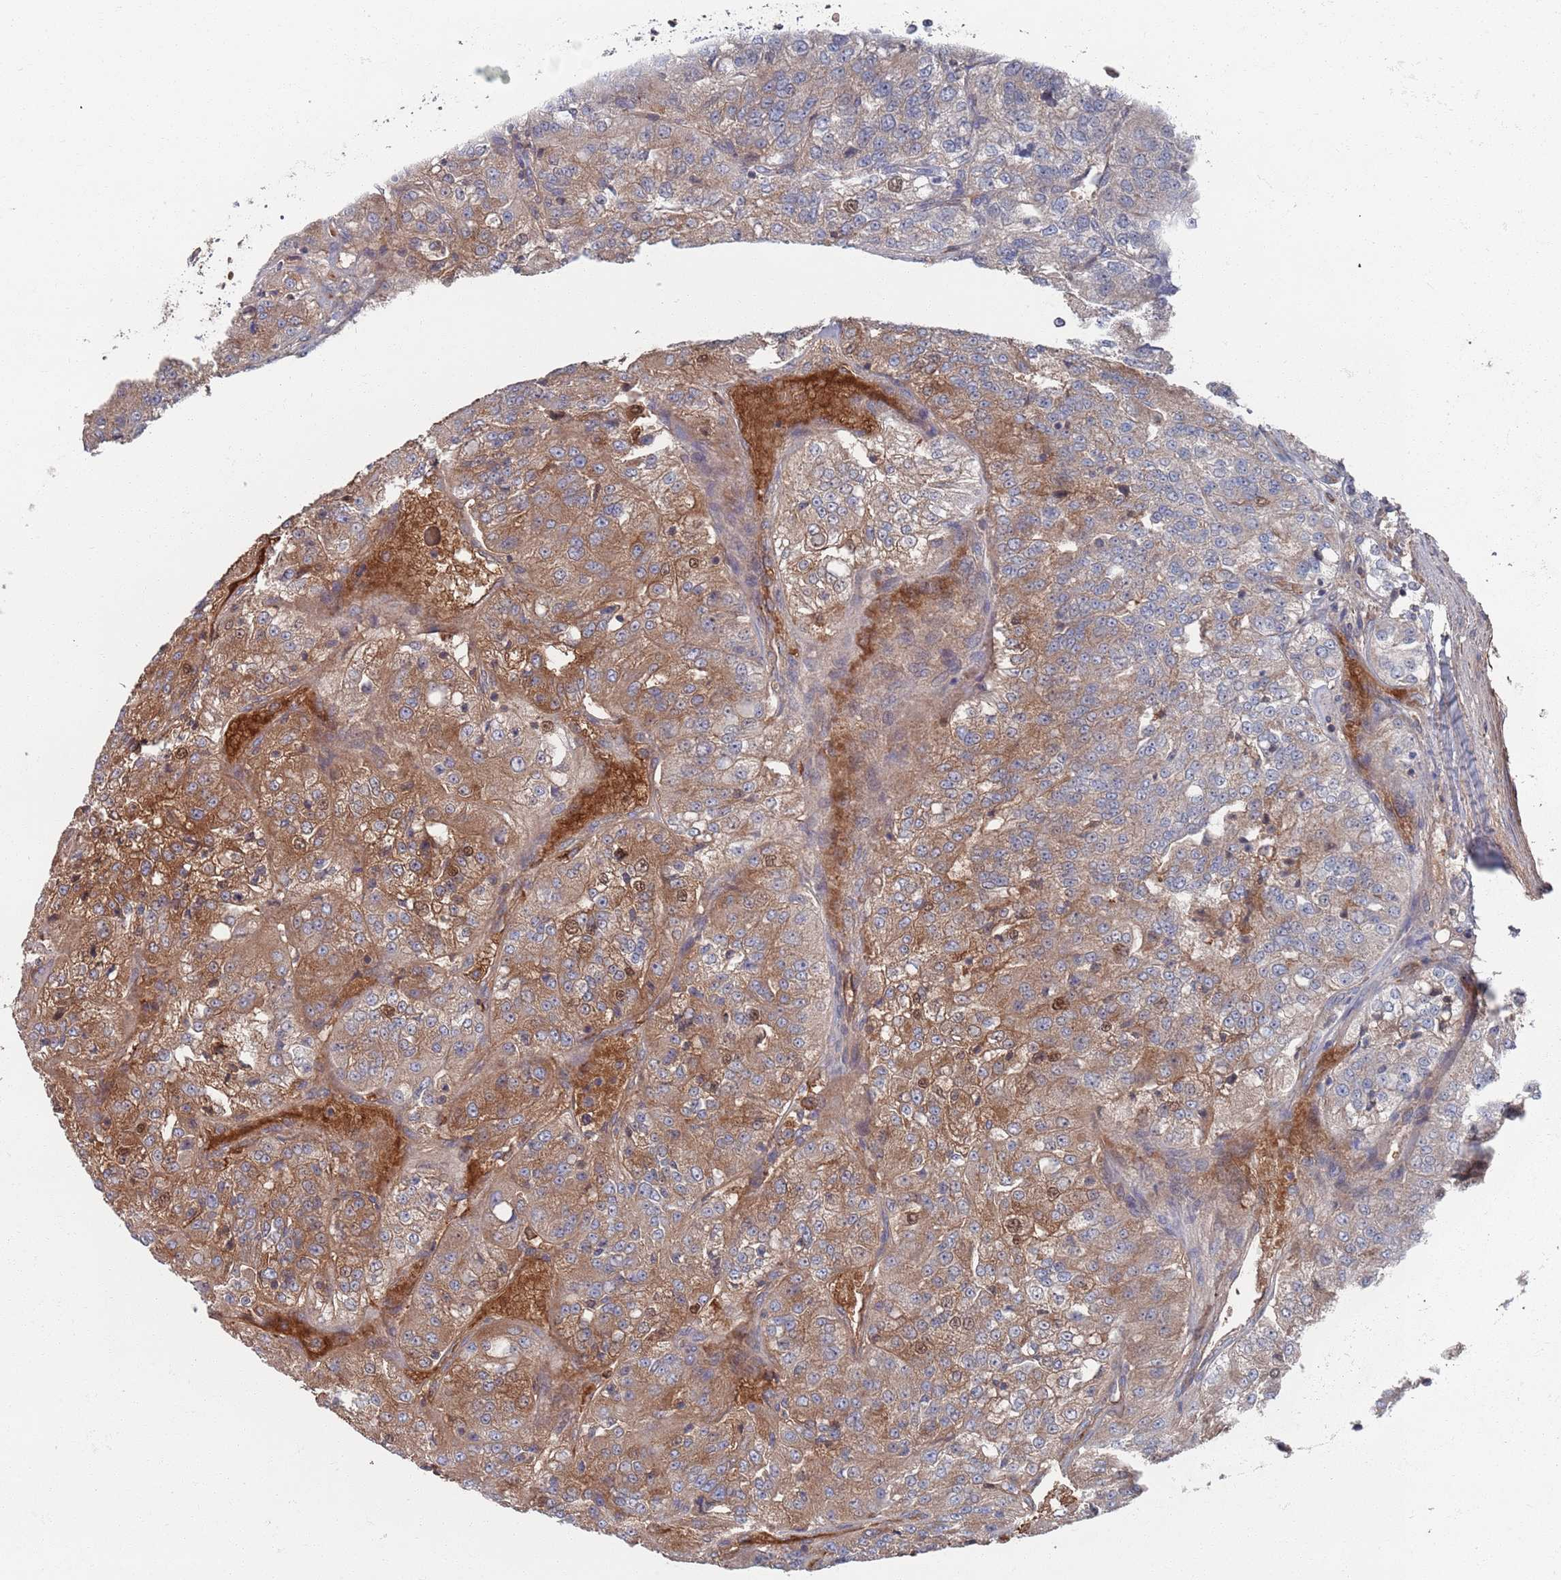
{"staining": {"intensity": "moderate", "quantity": "25%-75%", "location": "cytoplasmic/membranous"}, "tissue": "renal cancer", "cell_type": "Tumor cells", "image_type": "cancer", "snomed": [{"axis": "morphology", "description": "Adenocarcinoma, NOS"}, {"axis": "topography", "description": "Kidney"}], "caption": "Renal adenocarcinoma stained for a protein reveals moderate cytoplasmic/membranous positivity in tumor cells.", "gene": "PLEKHA4", "patient": {"sex": "female", "age": 63}}